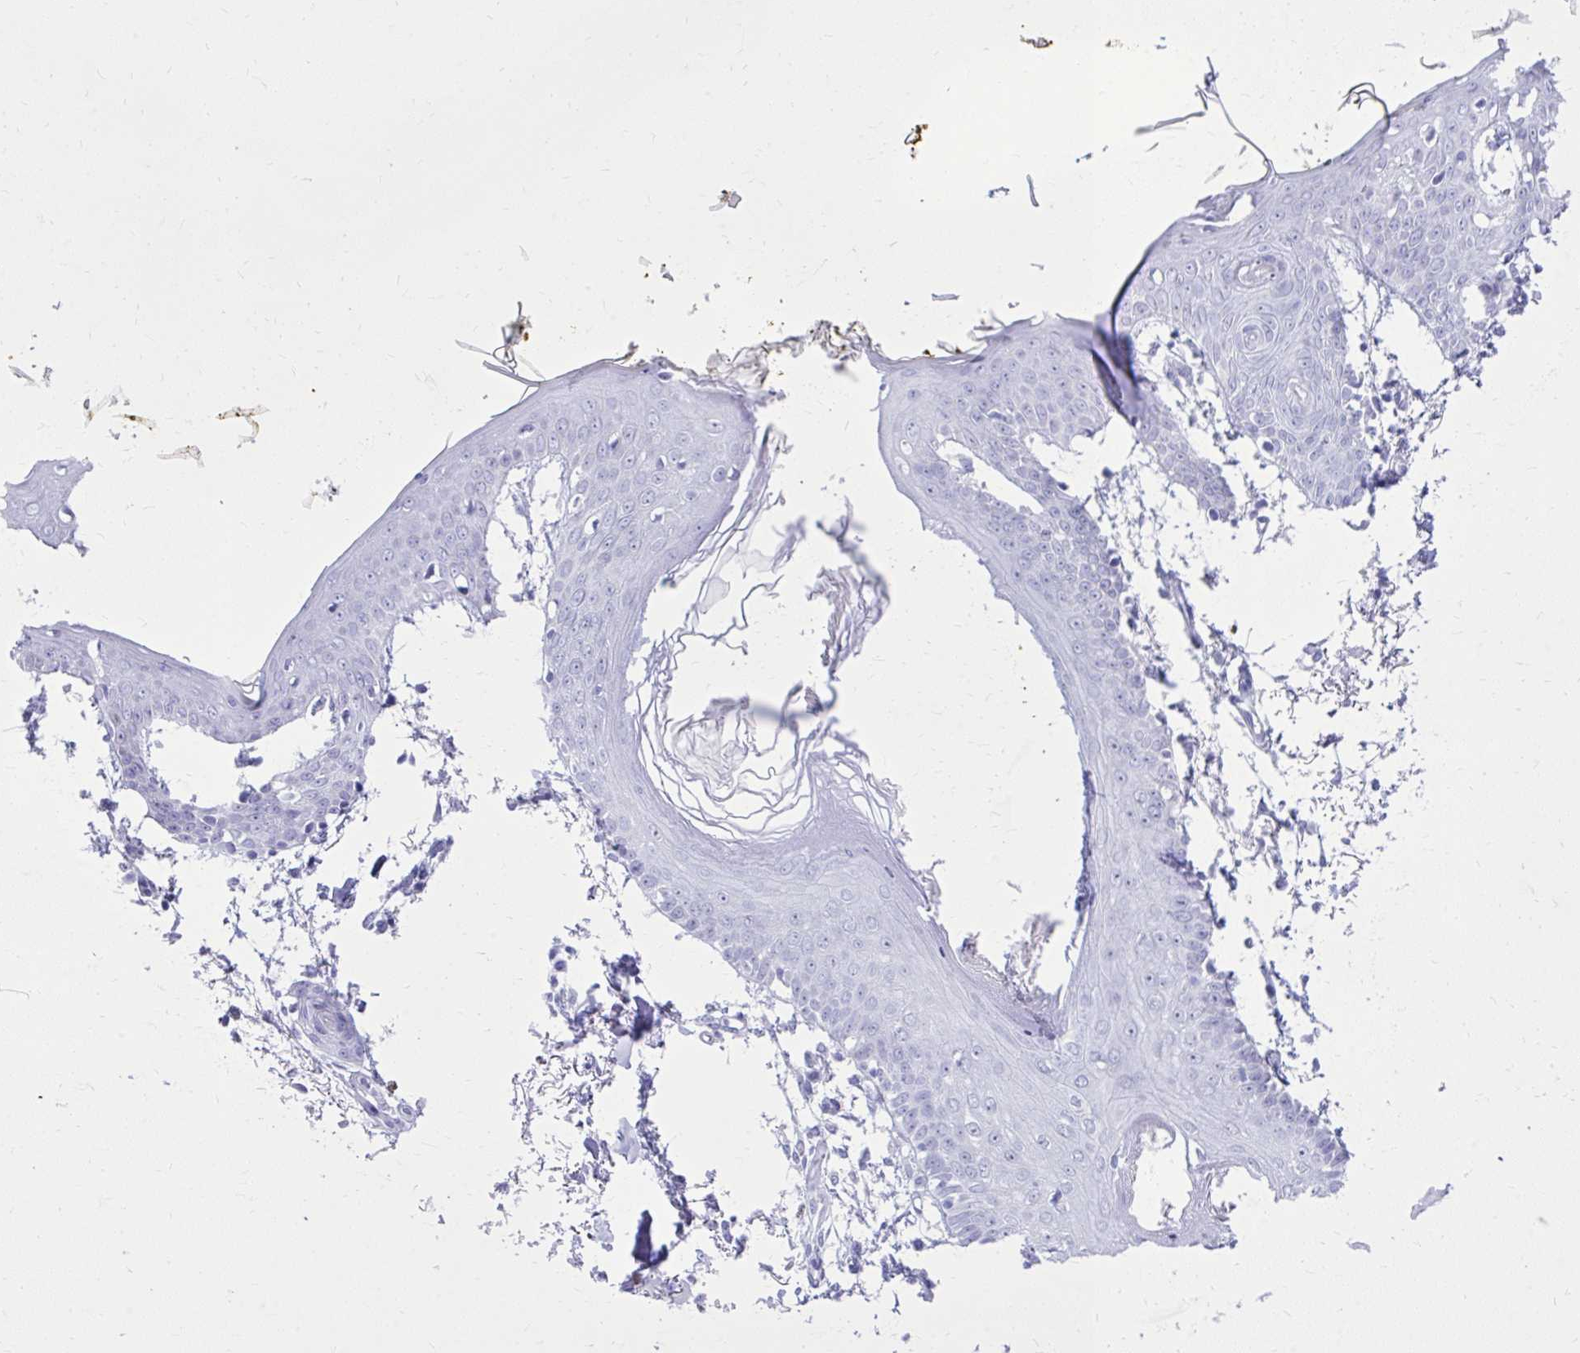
{"staining": {"intensity": "negative", "quantity": "none", "location": "none"}, "tissue": "skin", "cell_type": "Fibroblasts", "image_type": "normal", "snomed": [{"axis": "morphology", "description": "Normal tissue, NOS"}, {"axis": "topography", "description": "Skin"}], "caption": "DAB immunohistochemical staining of benign skin demonstrates no significant expression in fibroblasts.", "gene": "RALYL", "patient": {"sex": "female", "age": 34}}